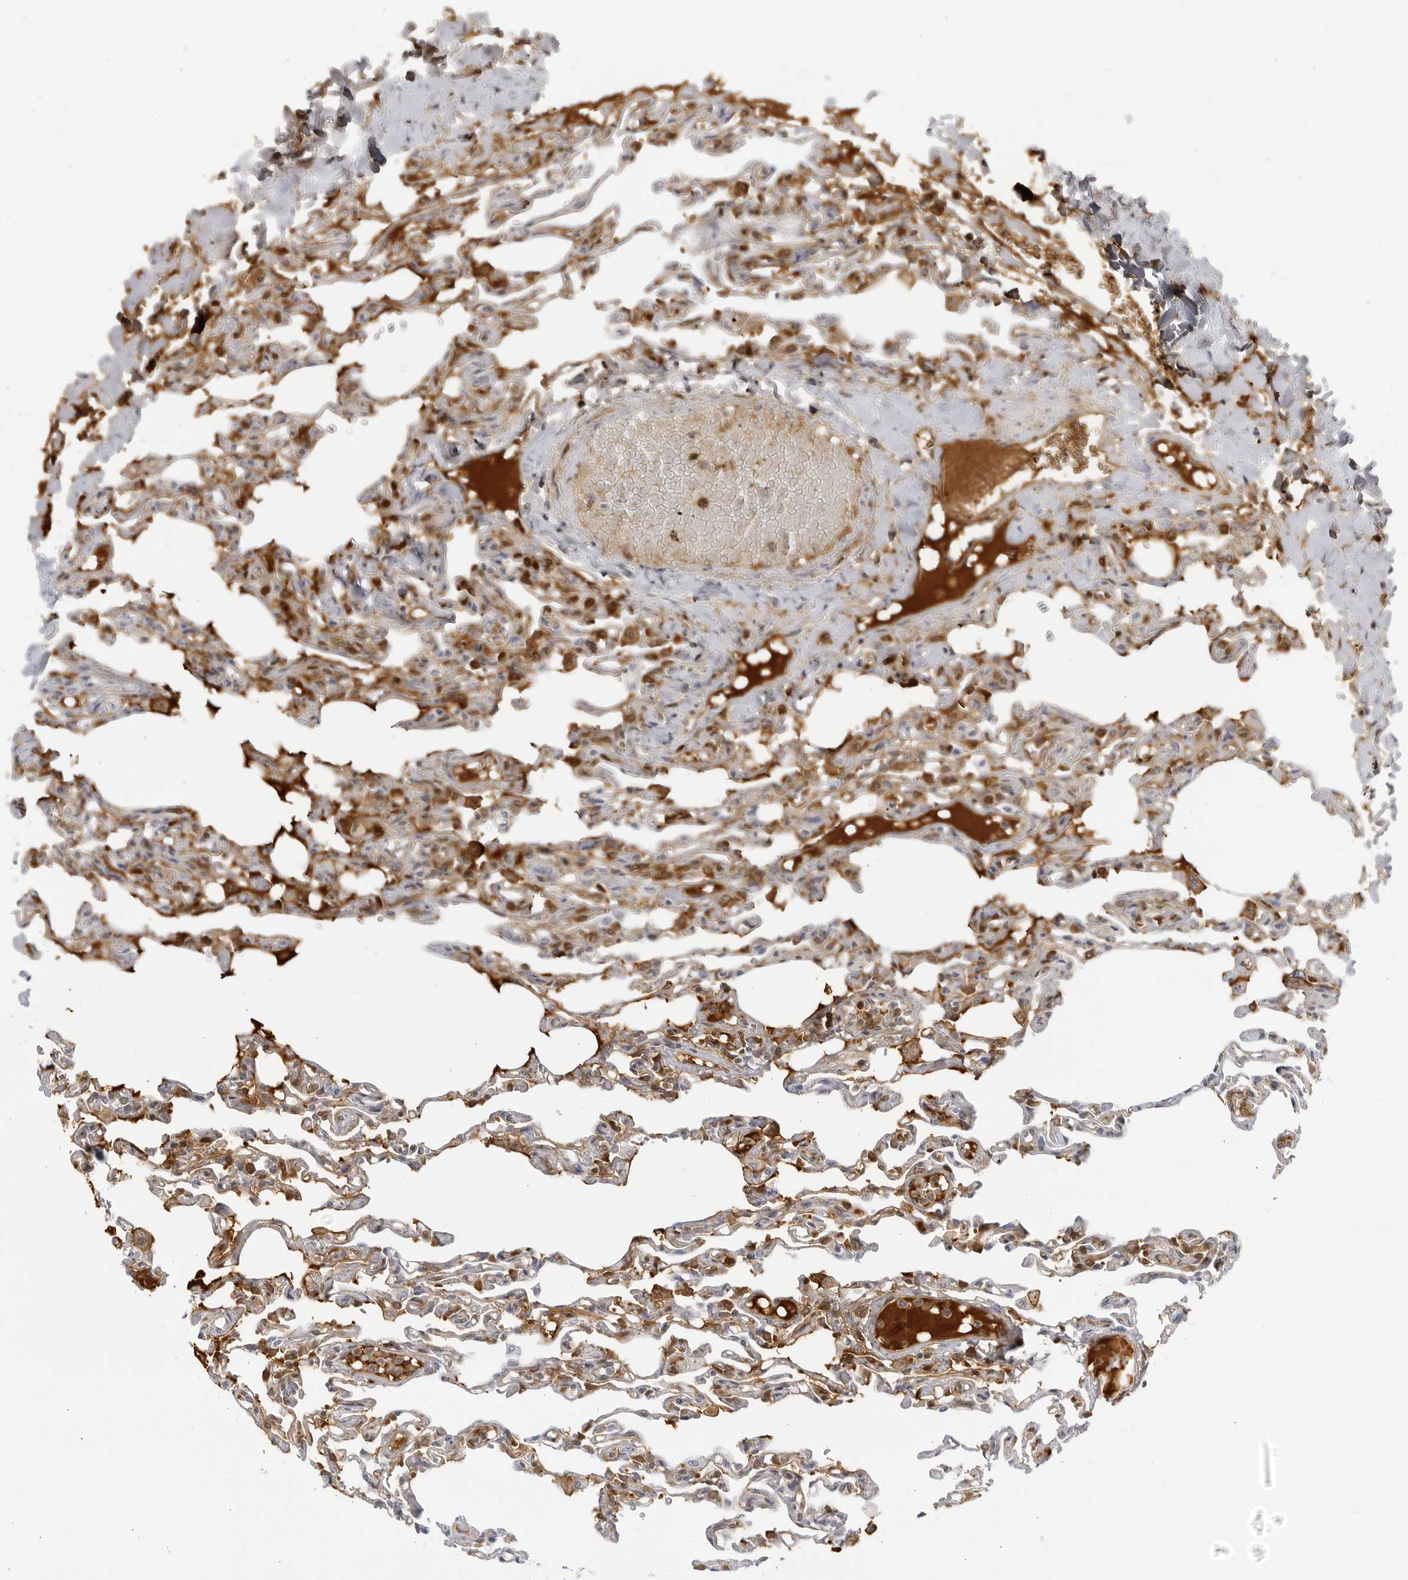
{"staining": {"intensity": "moderate", "quantity": "25%-75%", "location": "cytoplasmic/membranous,nuclear"}, "tissue": "lung", "cell_type": "Alveolar cells", "image_type": "normal", "snomed": [{"axis": "morphology", "description": "Normal tissue, NOS"}, {"axis": "topography", "description": "Lung"}], "caption": "A high-resolution micrograph shows immunohistochemistry staining of benign lung, which demonstrates moderate cytoplasmic/membranous,nuclear expression in approximately 25%-75% of alveolar cells.", "gene": "CNBD1", "patient": {"sex": "male", "age": 21}}